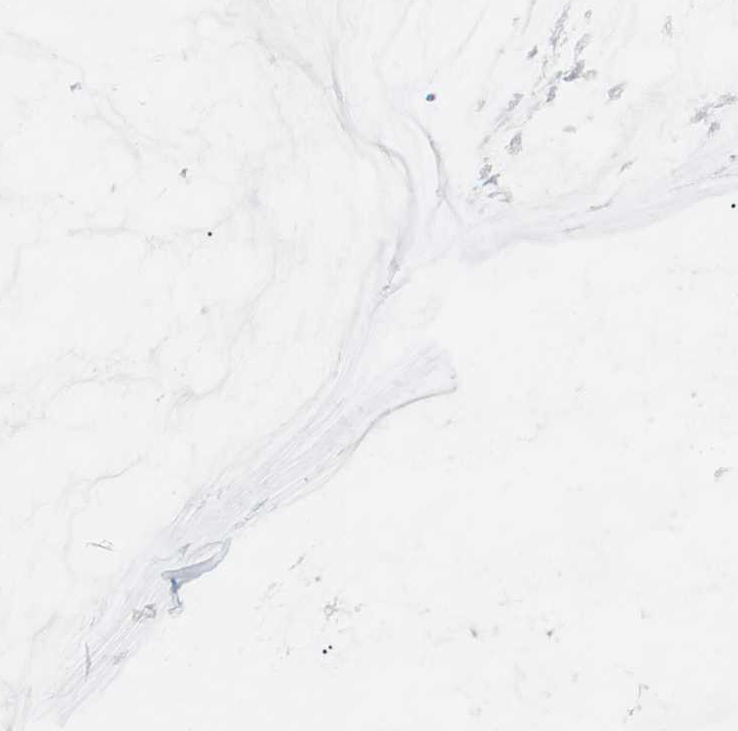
{"staining": {"intensity": "negative", "quantity": "none", "location": "none"}, "tissue": "ovarian cancer", "cell_type": "Tumor cells", "image_type": "cancer", "snomed": [{"axis": "morphology", "description": "Cystadenocarcinoma, mucinous, NOS"}, {"axis": "topography", "description": "Ovary"}], "caption": "Image shows no significant protein positivity in tumor cells of ovarian cancer (mucinous cystadenocarcinoma).", "gene": "EEF2K", "patient": {"sex": "female", "age": 39}}